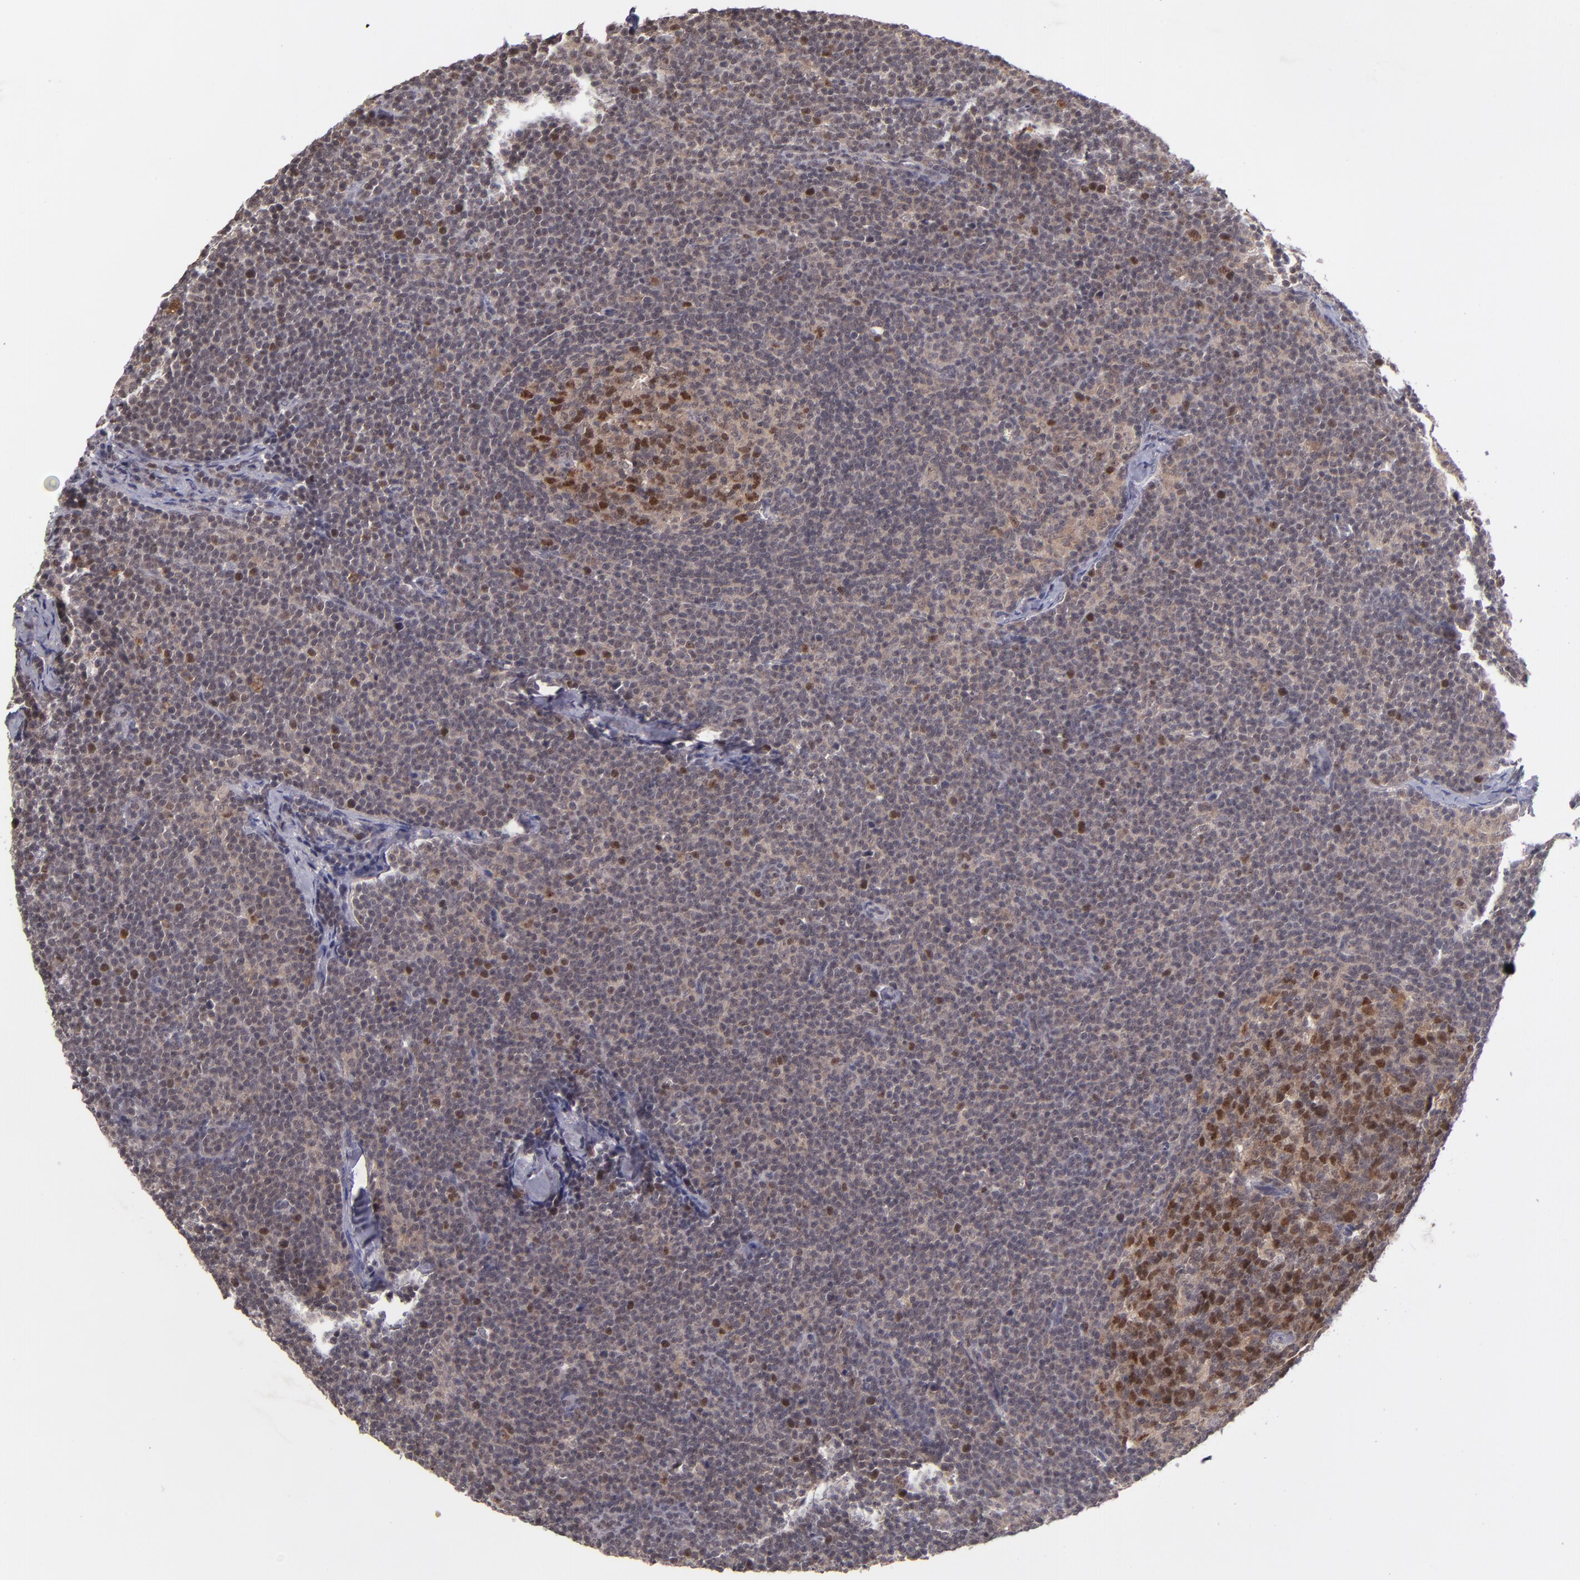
{"staining": {"intensity": "strong", "quantity": "25%-75%", "location": "nuclear"}, "tissue": "lymphoma", "cell_type": "Tumor cells", "image_type": "cancer", "snomed": [{"axis": "morphology", "description": "Malignant lymphoma, non-Hodgkin's type, High grade"}, {"axis": "topography", "description": "Lymph node"}], "caption": "Immunohistochemical staining of malignant lymphoma, non-Hodgkin's type (high-grade) displays strong nuclear protein expression in about 25%-75% of tumor cells. Immunohistochemistry (ihc) stains the protein of interest in brown and the nuclei are stained blue.", "gene": "CDC7", "patient": {"sex": "female", "age": 58}}